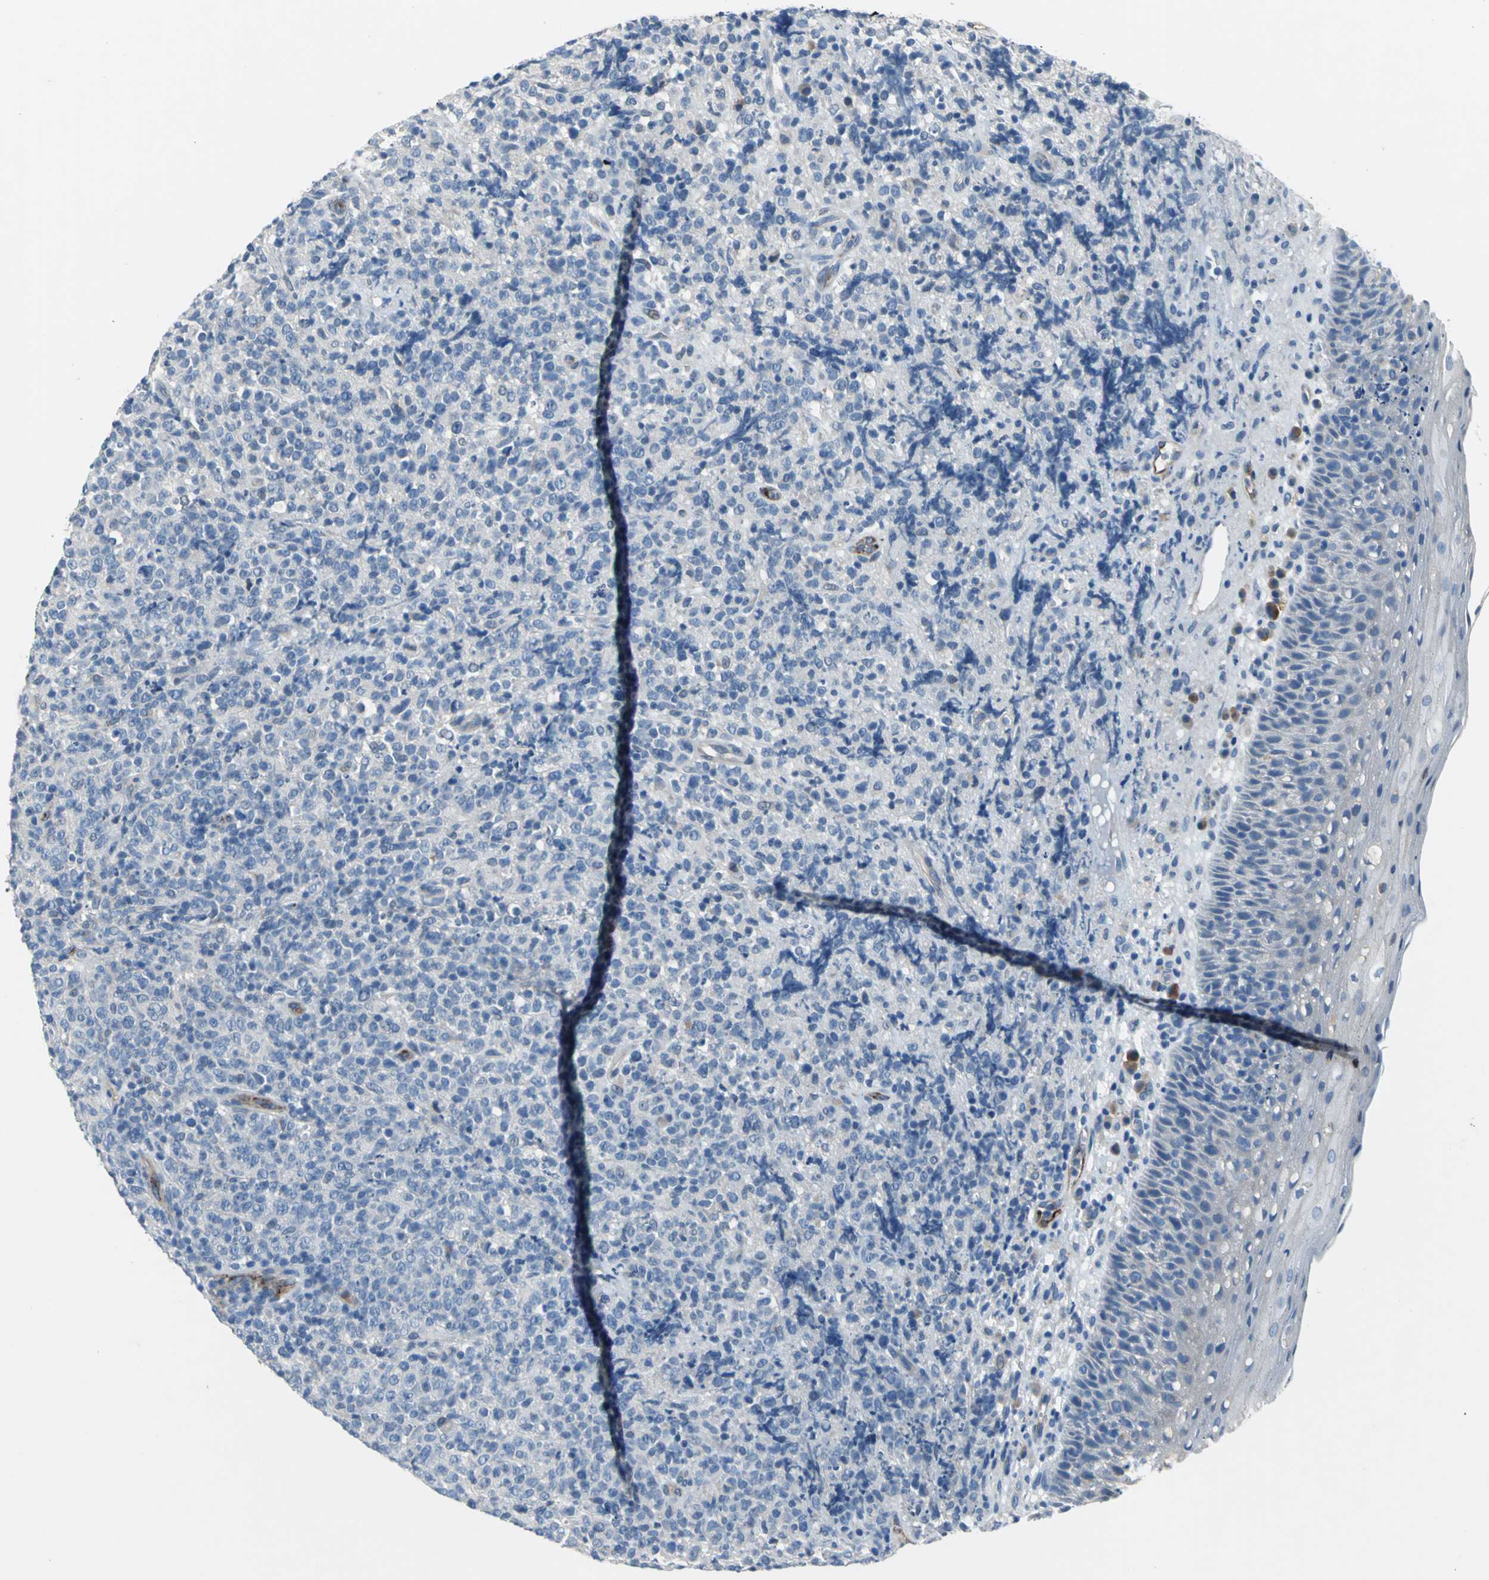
{"staining": {"intensity": "negative", "quantity": "none", "location": "none"}, "tissue": "lymphoma", "cell_type": "Tumor cells", "image_type": "cancer", "snomed": [{"axis": "morphology", "description": "Malignant lymphoma, non-Hodgkin's type, High grade"}, {"axis": "topography", "description": "Tonsil"}], "caption": "DAB (3,3'-diaminobenzidine) immunohistochemical staining of malignant lymphoma, non-Hodgkin's type (high-grade) displays no significant staining in tumor cells.", "gene": "SELP", "patient": {"sex": "female", "age": 36}}